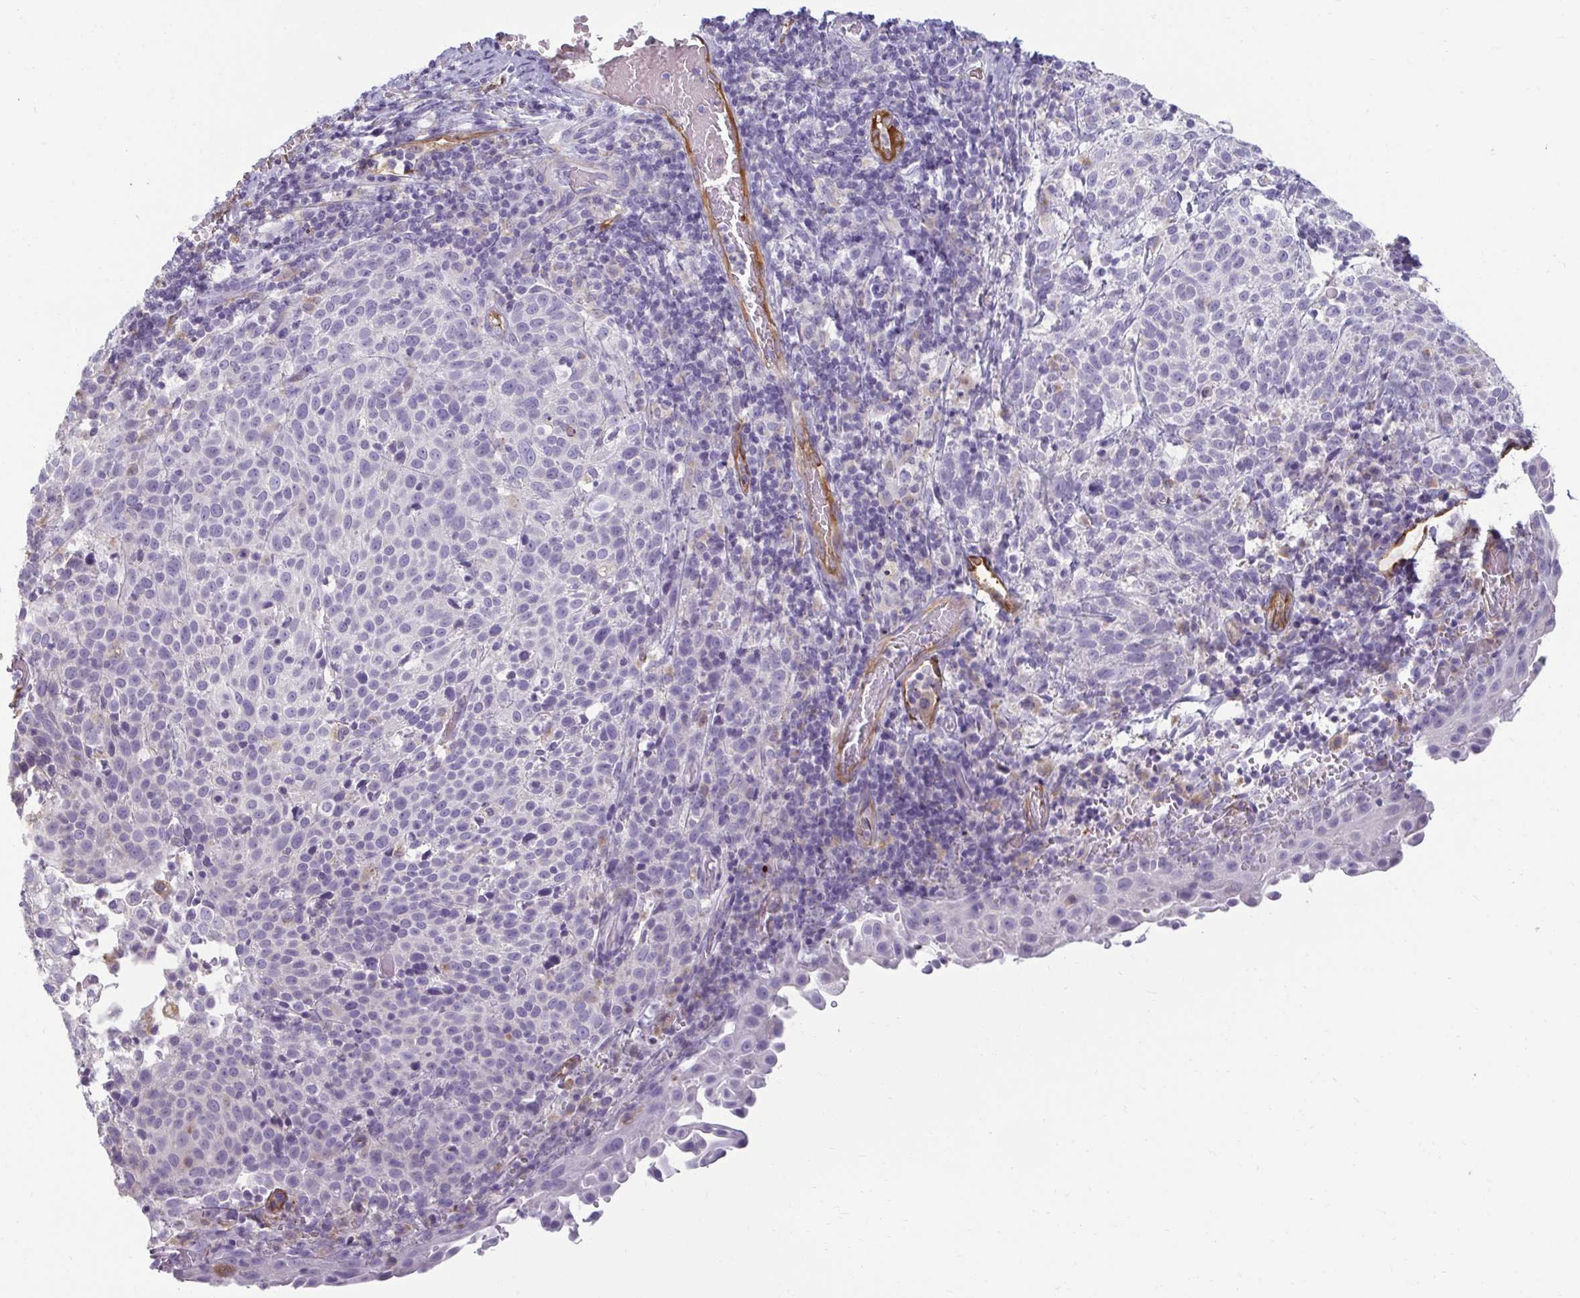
{"staining": {"intensity": "negative", "quantity": "none", "location": "none"}, "tissue": "cervical cancer", "cell_type": "Tumor cells", "image_type": "cancer", "snomed": [{"axis": "morphology", "description": "Squamous cell carcinoma, NOS"}, {"axis": "topography", "description": "Cervix"}], "caption": "There is no significant staining in tumor cells of cervical cancer (squamous cell carcinoma).", "gene": "PDE2A", "patient": {"sex": "female", "age": 61}}